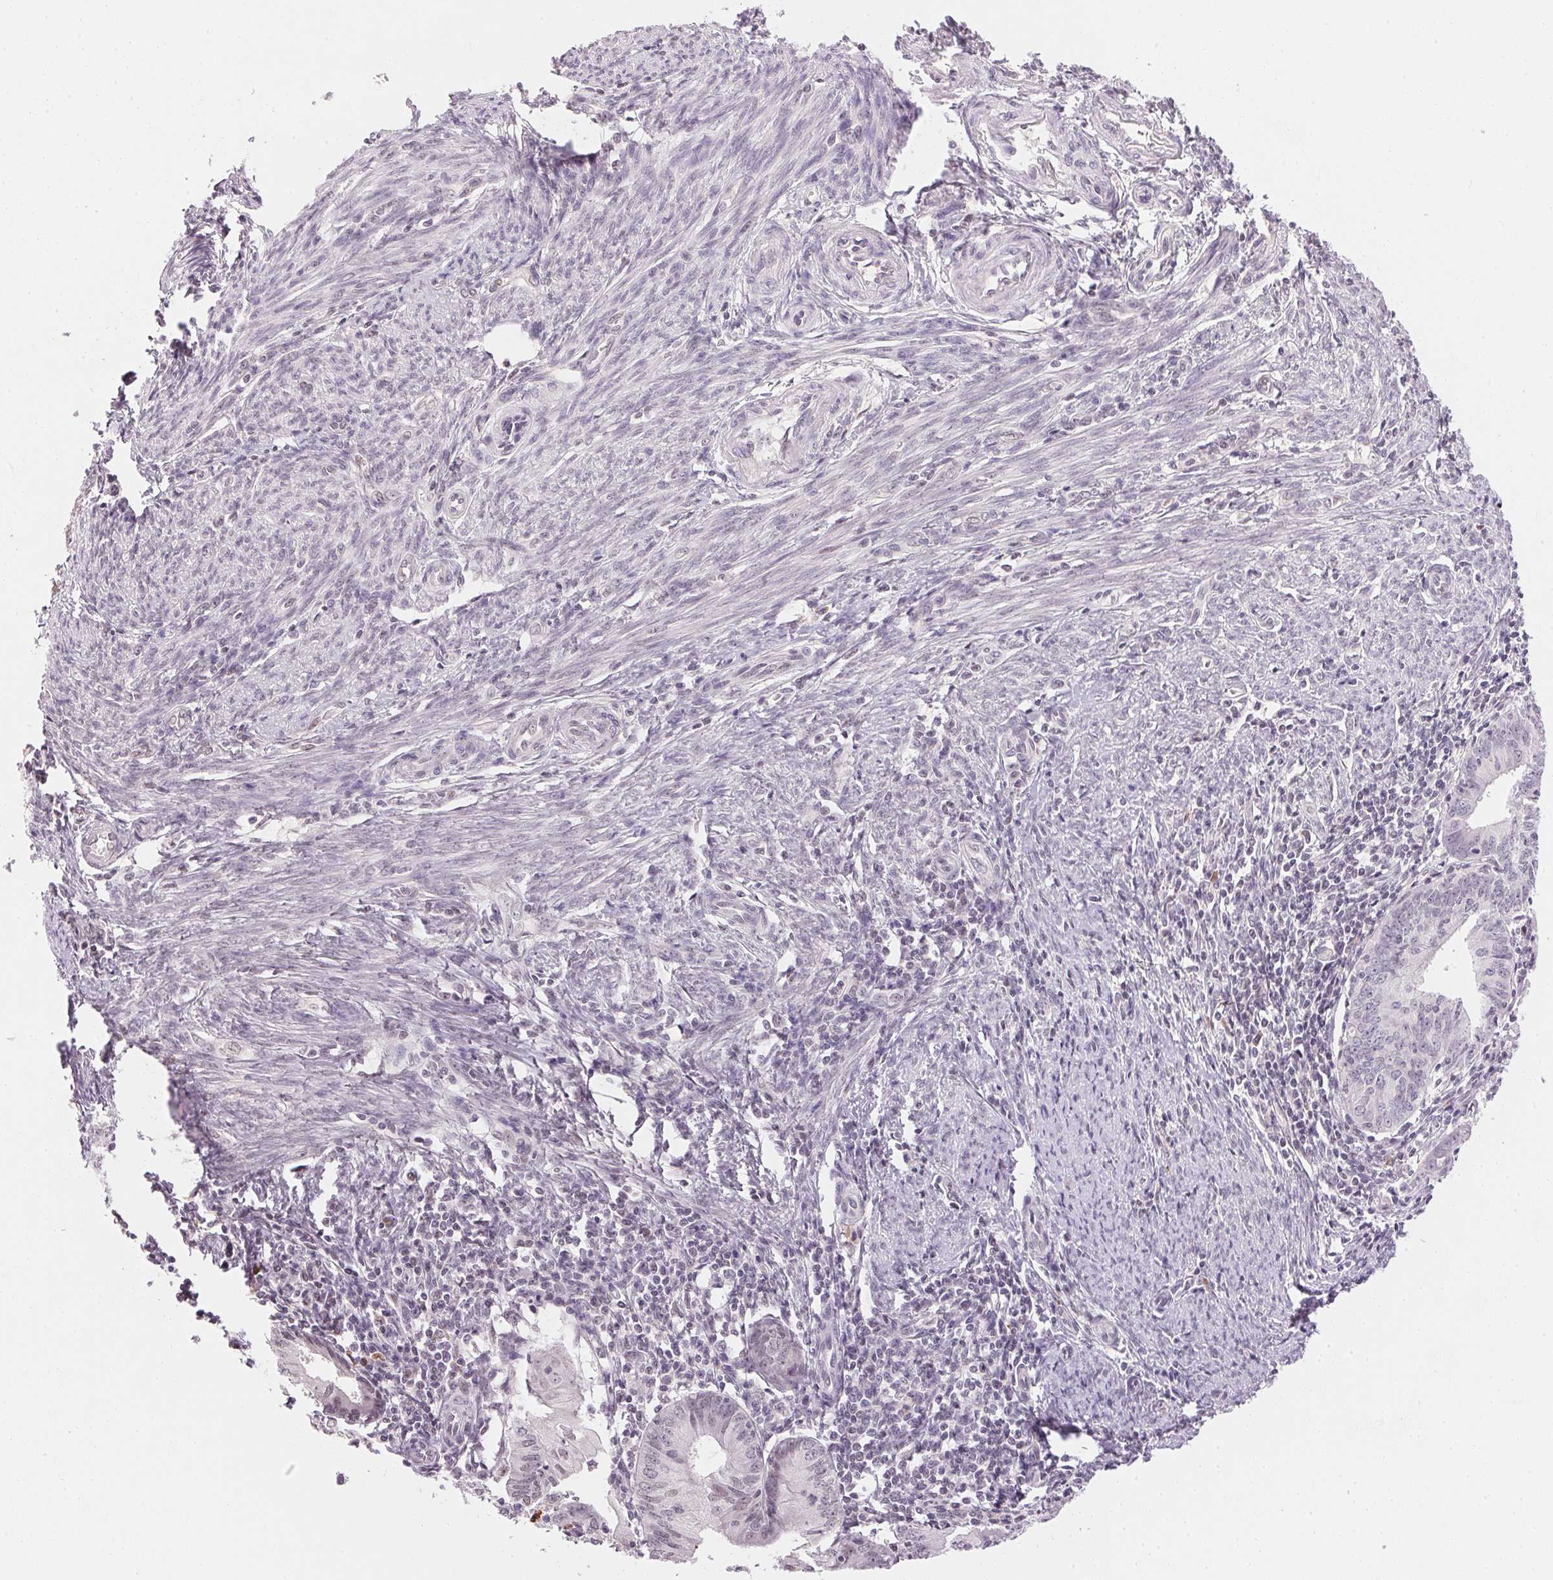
{"staining": {"intensity": "negative", "quantity": "none", "location": "none"}, "tissue": "endometrial cancer", "cell_type": "Tumor cells", "image_type": "cancer", "snomed": [{"axis": "morphology", "description": "Adenocarcinoma, NOS"}, {"axis": "topography", "description": "Endometrium"}], "caption": "Immunohistochemistry (IHC) image of endometrial cancer (adenocarcinoma) stained for a protein (brown), which reveals no positivity in tumor cells.", "gene": "FNDC4", "patient": {"sex": "female", "age": 60}}